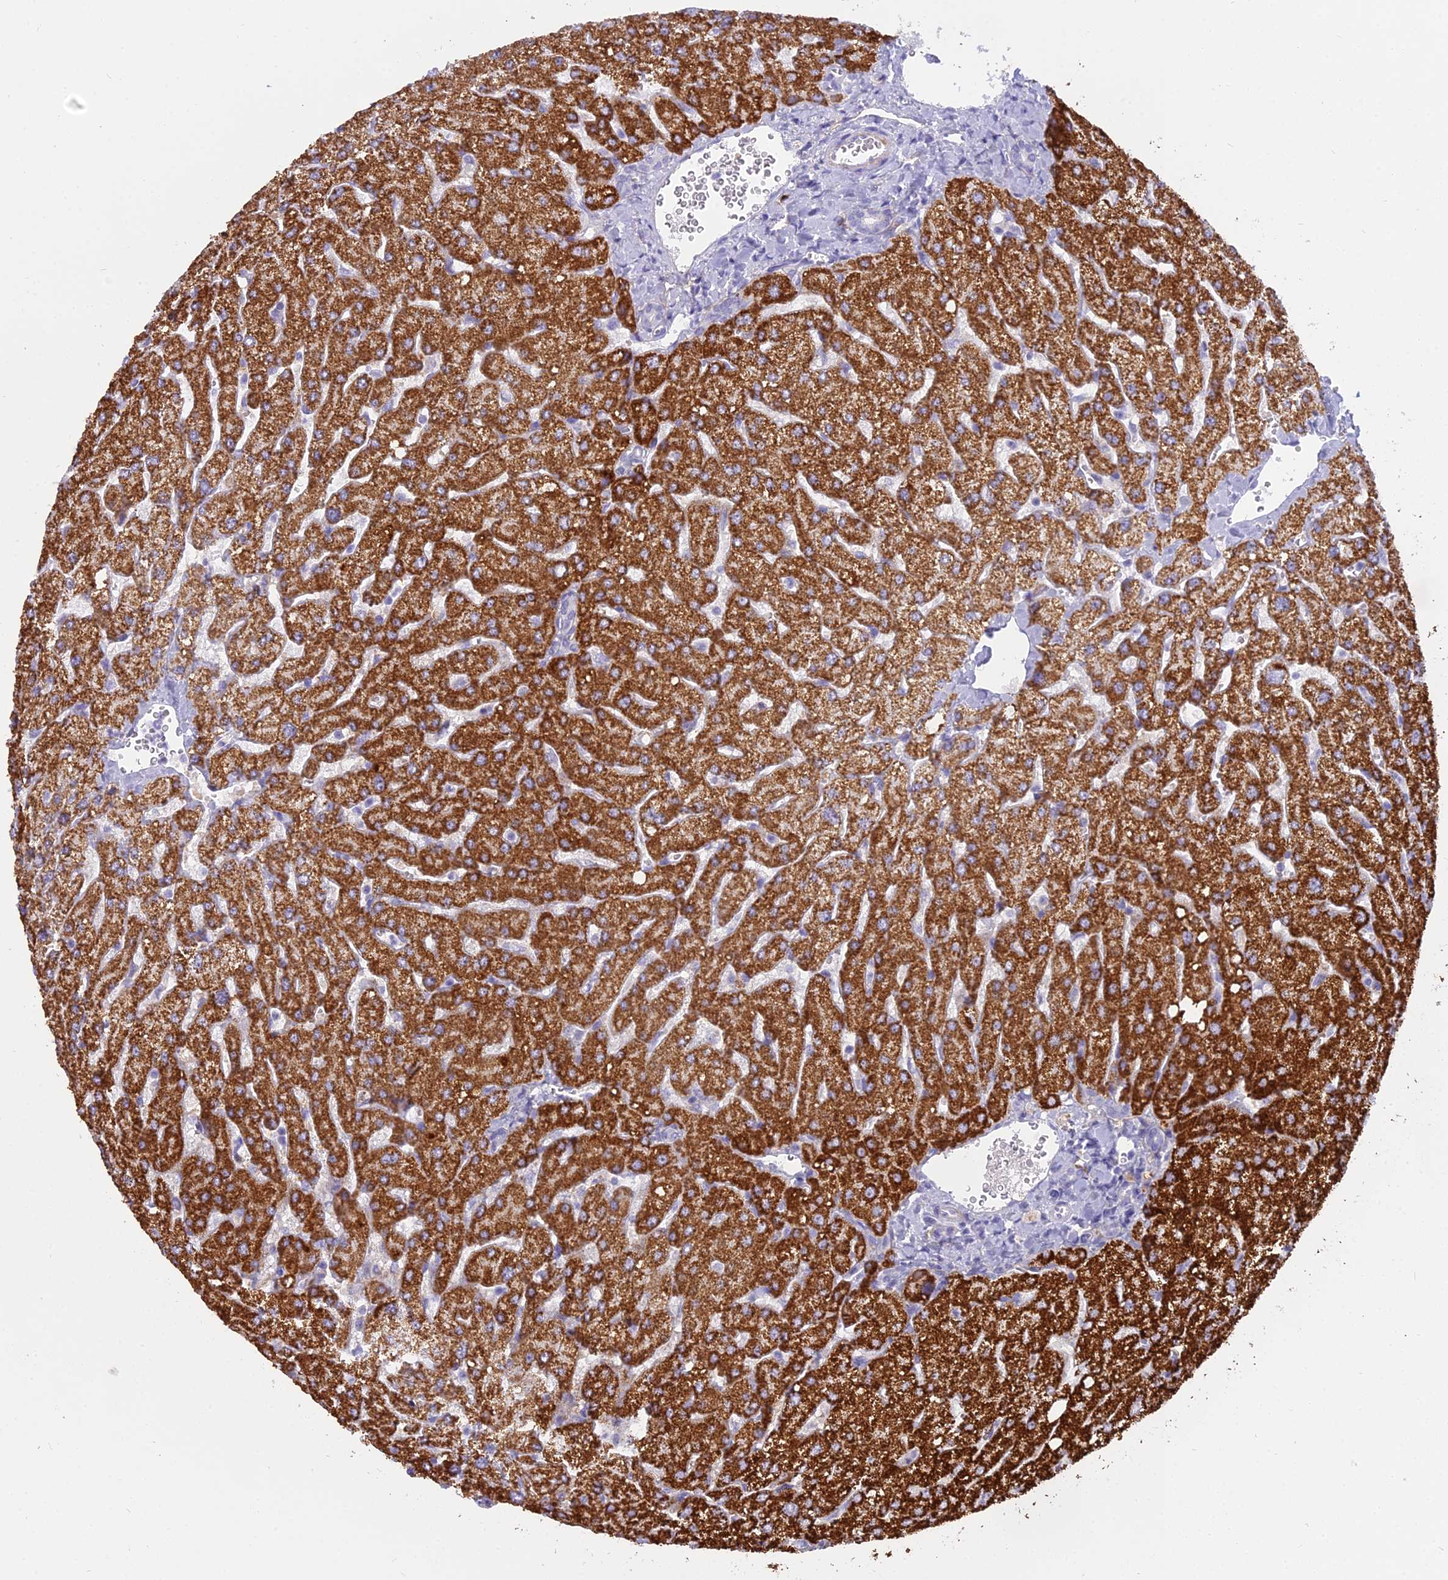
{"staining": {"intensity": "negative", "quantity": "none", "location": "none"}, "tissue": "liver", "cell_type": "Cholangiocytes", "image_type": "normal", "snomed": [{"axis": "morphology", "description": "Normal tissue, NOS"}, {"axis": "topography", "description": "Liver"}], "caption": "DAB (3,3'-diaminobenzidine) immunohistochemical staining of unremarkable liver shows no significant positivity in cholangiocytes. The staining is performed using DAB brown chromogen with nuclei counter-stained in using hematoxylin.", "gene": "OSTN", "patient": {"sex": "male", "age": 55}}